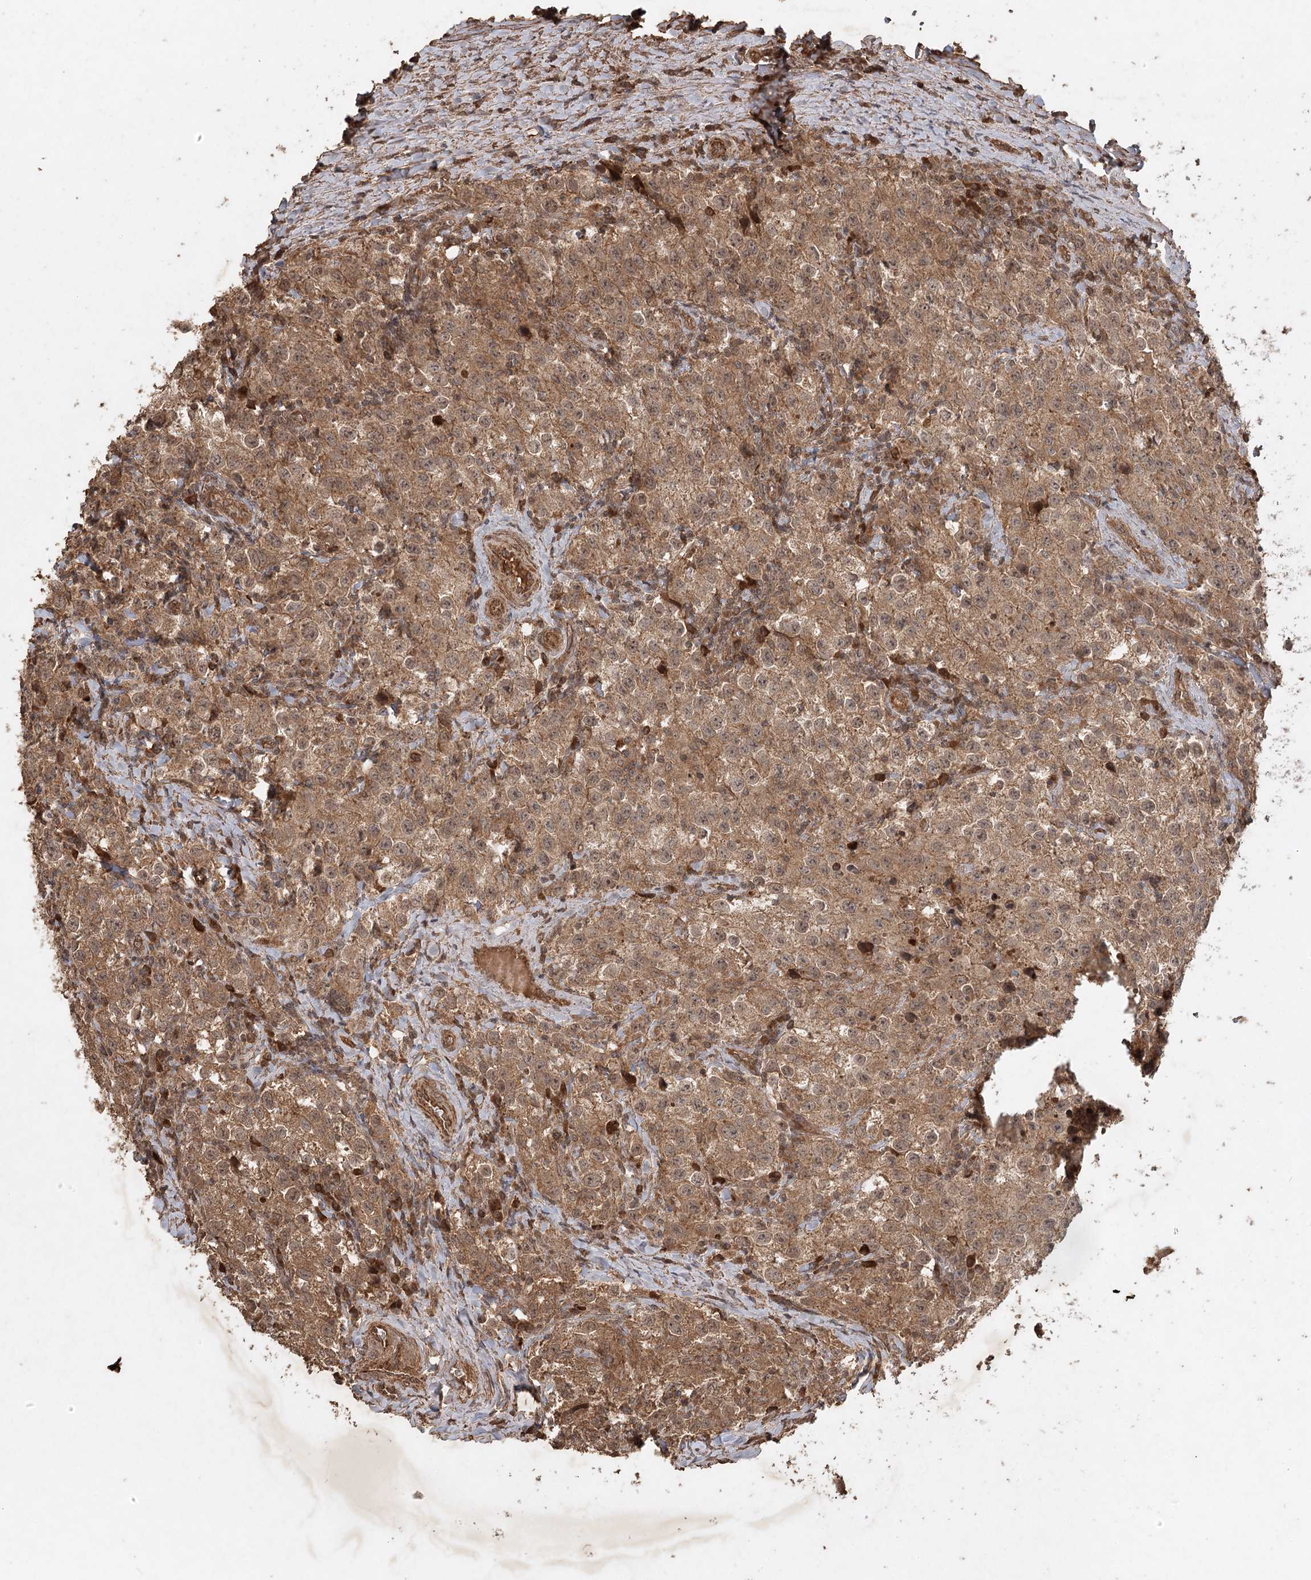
{"staining": {"intensity": "moderate", "quantity": ">75%", "location": "cytoplasmic/membranous"}, "tissue": "testis cancer", "cell_type": "Tumor cells", "image_type": "cancer", "snomed": [{"axis": "morphology", "description": "Seminoma, NOS"}, {"axis": "morphology", "description": "Carcinoma, Embryonal, NOS"}, {"axis": "topography", "description": "Testis"}], "caption": "This photomicrograph shows testis cancer stained with IHC to label a protein in brown. The cytoplasmic/membranous of tumor cells show moderate positivity for the protein. Nuclei are counter-stained blue.", "gene": "ARL13A", "patient": {"sex": "male", "age": 43}}